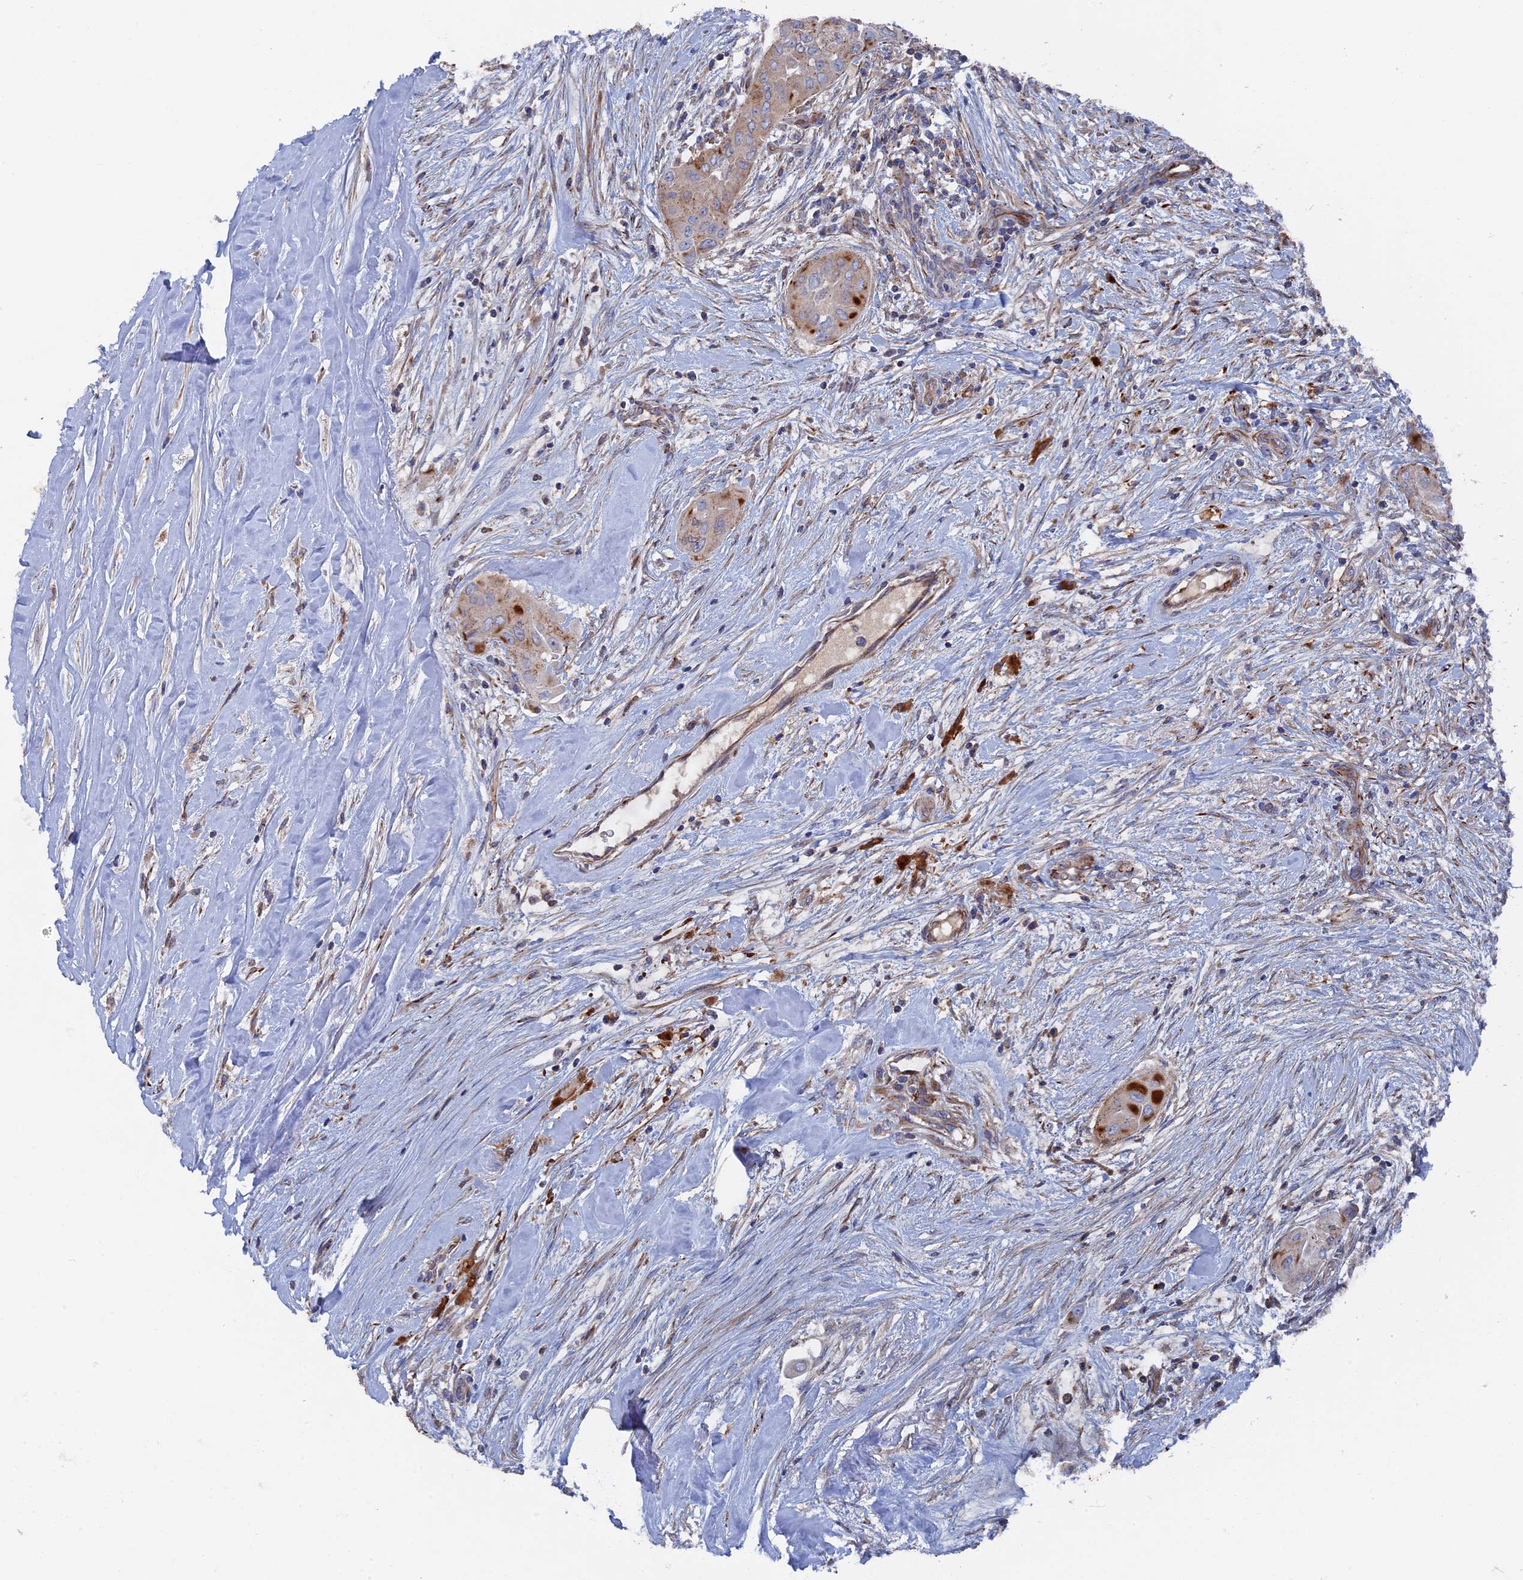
{"staining": {"intensity": "strong", "quantity": "<25%", "location": "cytoplasmic/membranous"}, "tissue": "thyroid cancer", "cell_type": "Tumor cells", "image_type": "cancer", "snomed": [{"axis": "morphology", "description": "Papillary adenocarcinoma, NOS"}, {"axis": "topography", "description": "Thyroid gland"}], "caption": "Thyroid cancer stained for a protein (brown) exhibits strong cytoplasmic/membranous positive expression in approximately <25% of tumor cells.", "gene": "SMG9", "patient": {"sex": "female", "age": 59}}